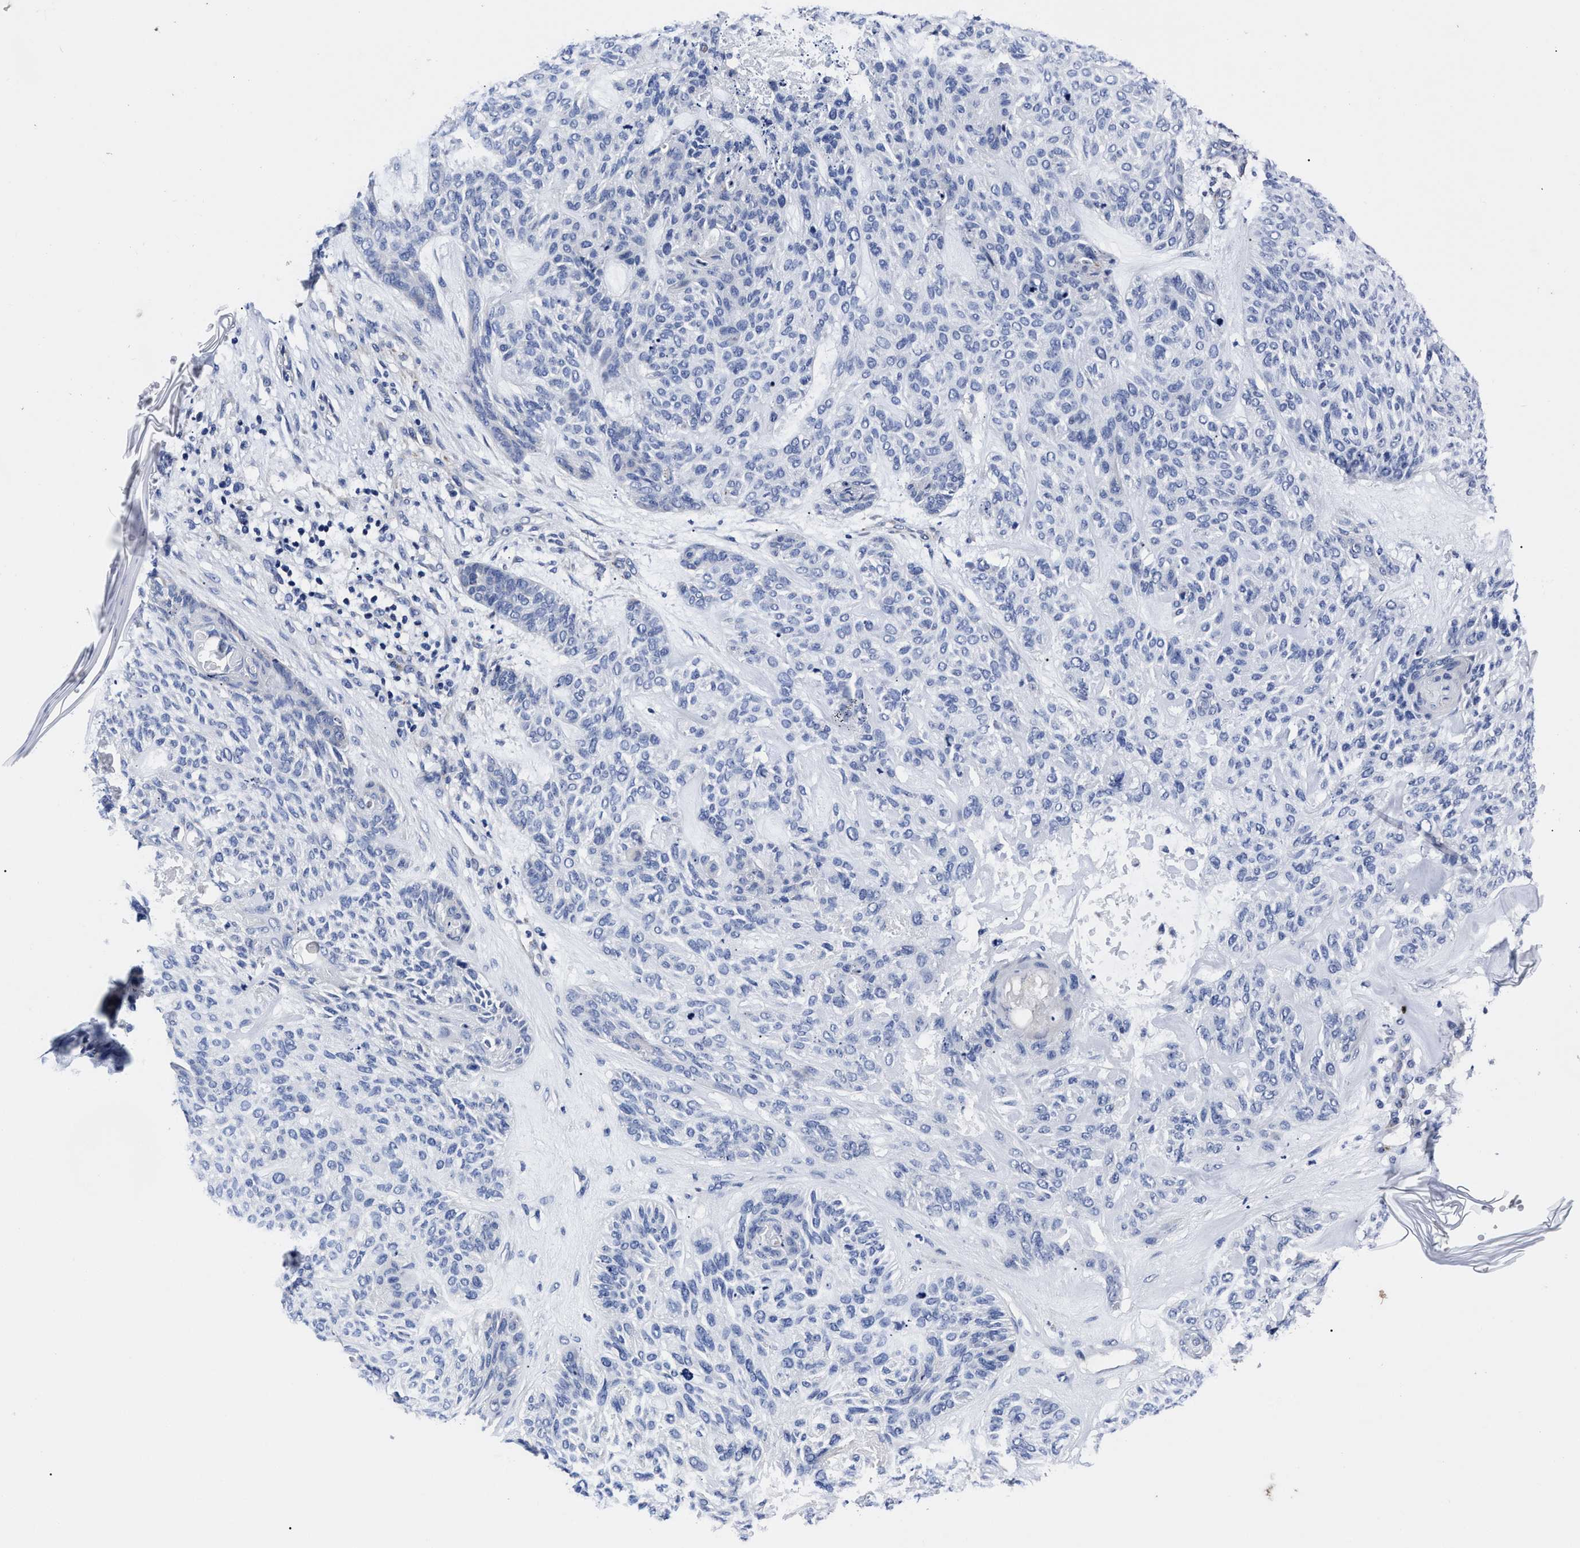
{"staining": {"intensity": "negative", "quantity": "none", "location": "none"}, "tissue": "skin cancer", "cell_type": "Tumor cells", "image_type": "cancer", "snomed": [{"axis": "morphology", "description": "Basal cell carcinoma"}, {"axis": "topography", "description": "Skin"}], "caption": "The photomicrograph exhibits no significant positivity in tumor cells of basal cell carcinoma (skin).", "gene": "OLFML2A", "patient": {"sex": "male", "age": 55}}